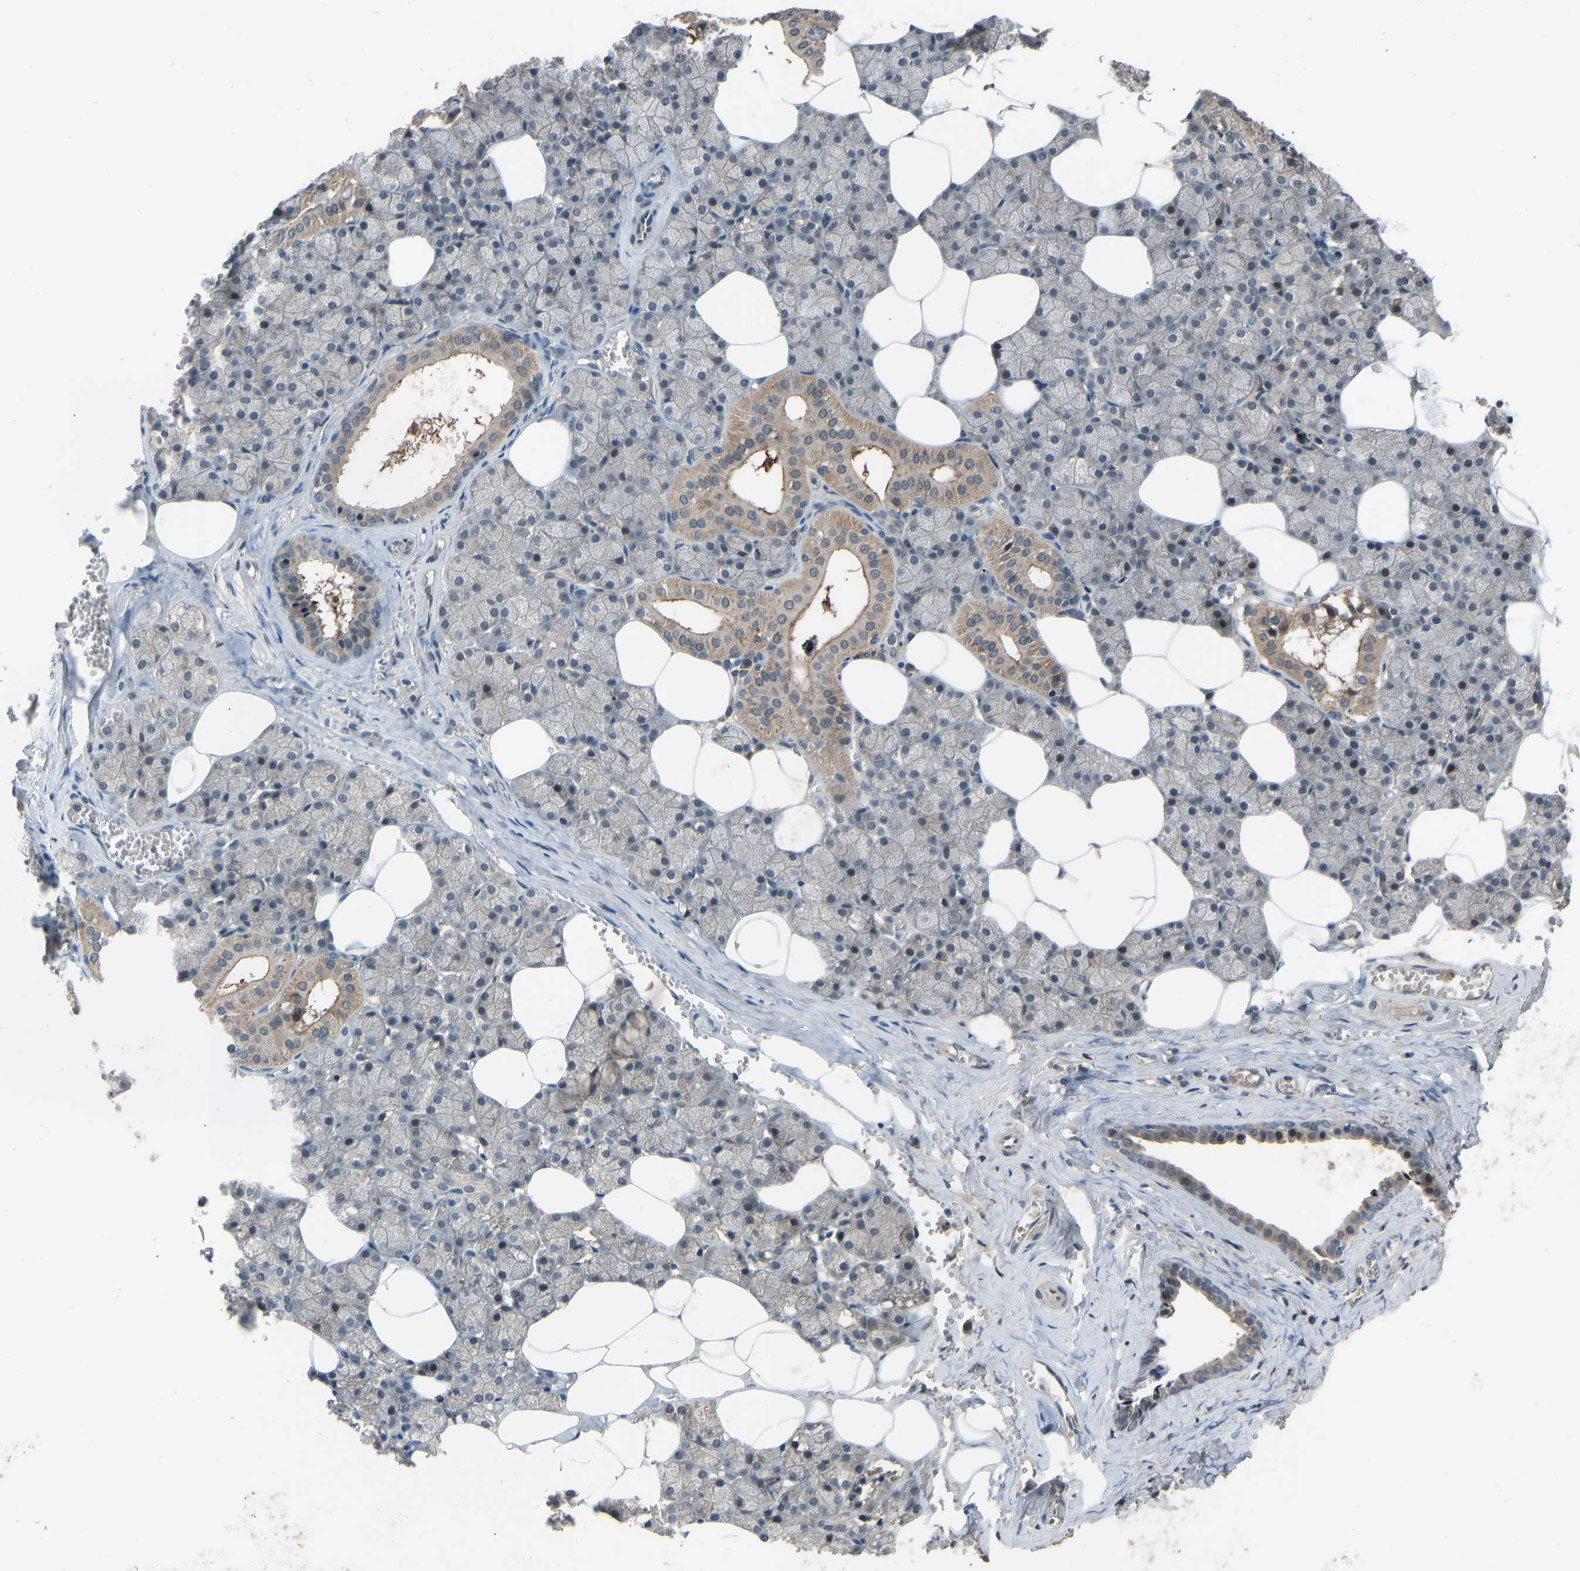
{"staining": {"intensity": "moderate", "quantity": "25%-75%", "location": "cytoplasmic/membranous"}, "tissue": "salivary gland", "cell_type": "Glandular cells", "image_type": "normal", "snomed": [{"axis": "morphology", "description": "Normal tissue, NOS"}, {"axis": "topography", "description": "Salivary gland"}], "caption": "High-magnification brightfield microscopy of unremarkable salivary gland stained with DAB (3,3'-diaminobenzidine) (brown) and counterstained with hematoxylin (blue). glandular cells exhibit moderate cytoplasmic/membranous positivity is seen in about25%-75% of cells. The staining was performed using DAB (3,3'-diaminobenzidine), with brown indicating positive protein expression. Nuclei are stained blue with hematoxylin.", "gene": "SLC43A1", "patient": {"sex": "male", "age": 62}}